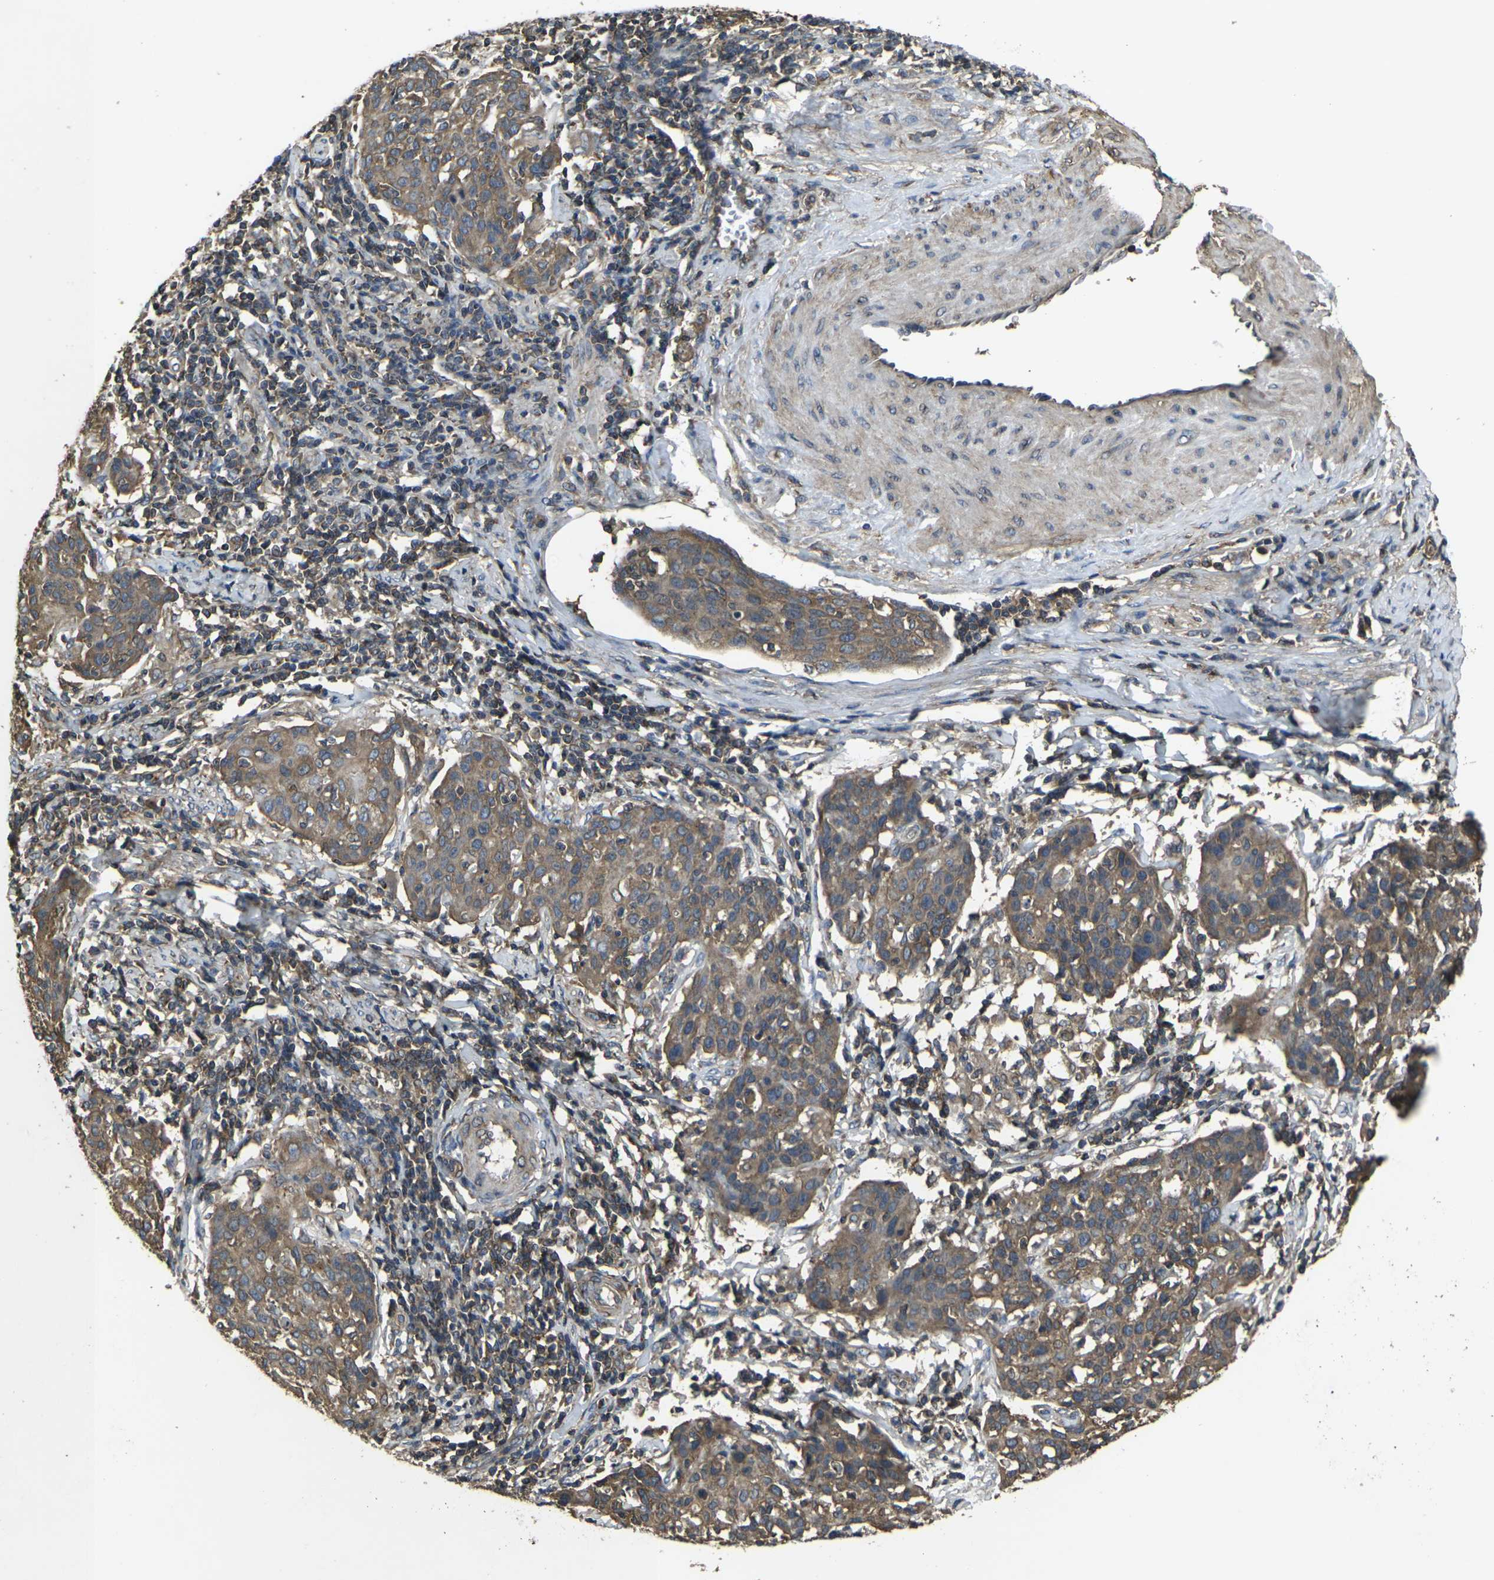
{"staining": {"intensity": "weak", "quantity": ">75%", "location": "cytoplasmic/membranous"}, "tissue": "cervical cancer", "cell_type": "Tumor cells", "image_type": "cancer", "snomed": [{"axis": "morphology", "description": "Squamous cell carcinoma, NOS"}, {"axis": "topography", "description": "Cervix"}], "caption": "Cervical squamous cell carcinoma stained with immunohistochemistry (IHC) displays weak cytoplasmic/membranous expression in about >75% of tumor cells.", "gene": "PRKACB", "patient": {"sex": "female", "age": 38}}